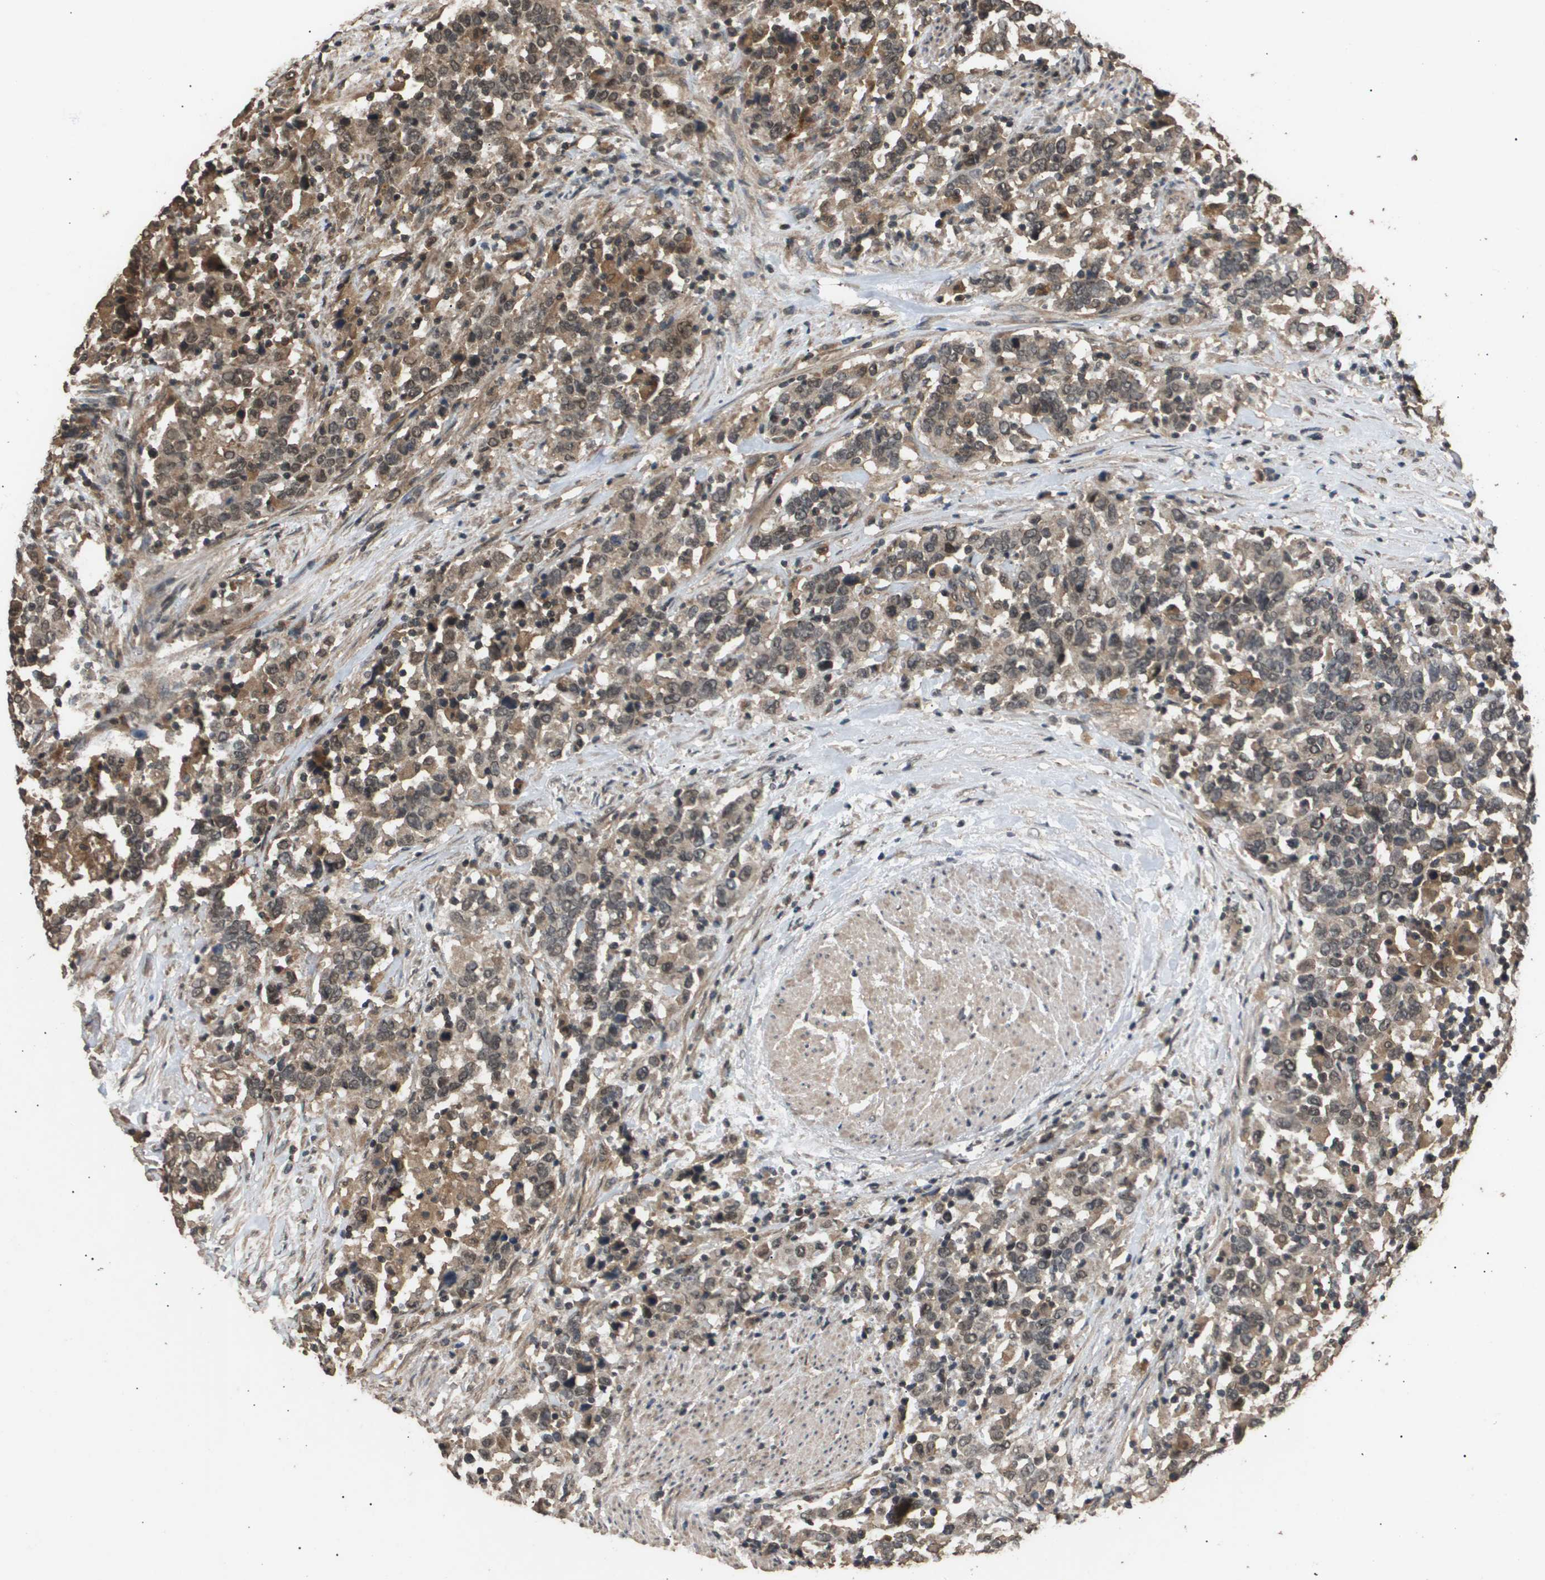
{"staining": {"intensity": "weak", "quantity": ">75%", "location": "cytoplasmic/membranous,nuclear"}, "tissue": "urothelial cancer", "cell_type": "Tumor cells", "image_type": "cancer", "snomed": [{"axis": "morphology", "description": "Urothelial carcinoma, High grade"}, {"axis": "topography", "description": "Urinary bladder"}], "caption": "Immunohistochemical staining of human high-grade urothelial carcinoma shows weak cytoplasmic/membranous and nuclear protein positivity in about >75% of tumor cells.", "gene": "ING1", "patient": {"sex": "male", "age": 61}}